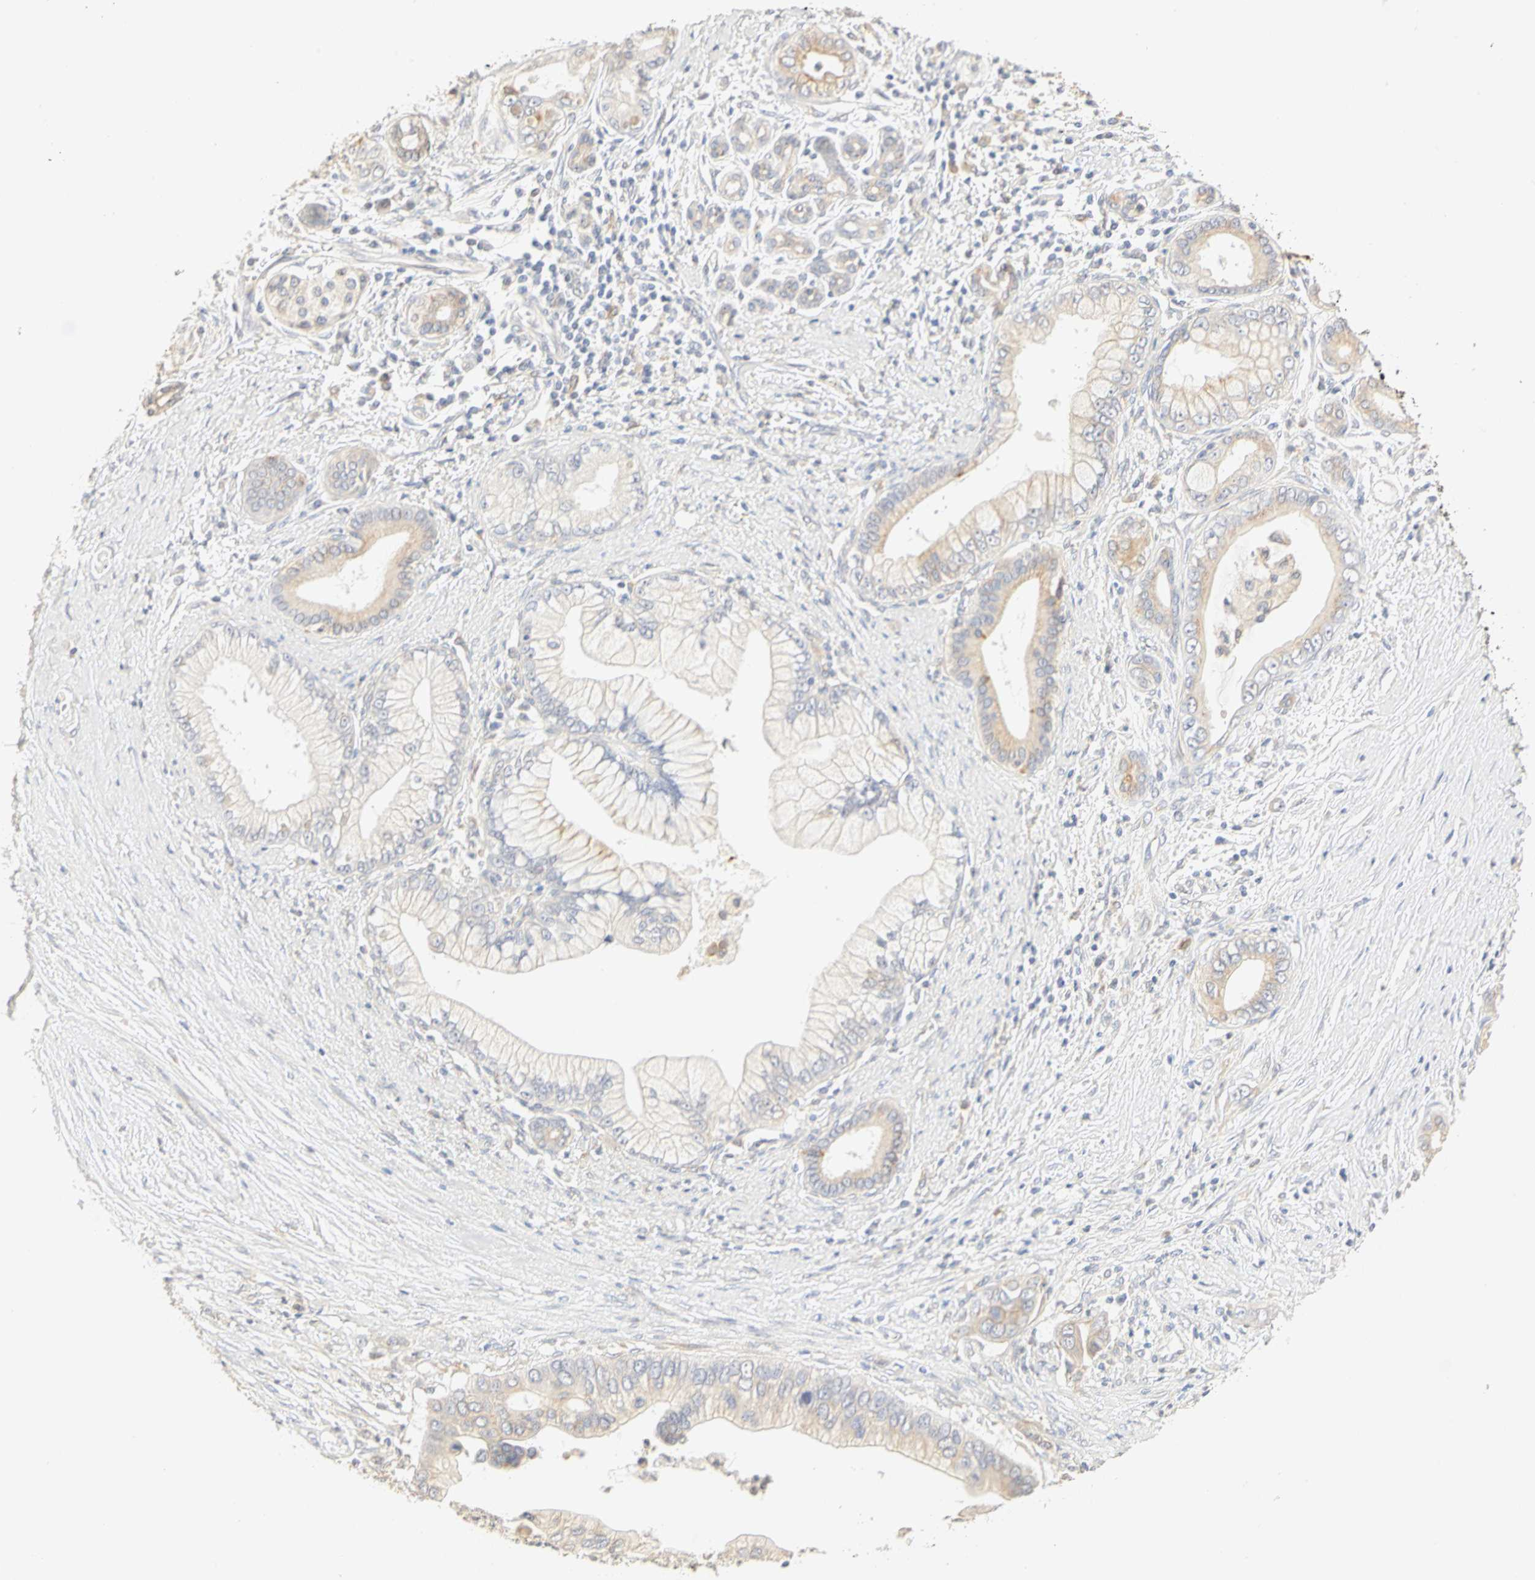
{"staining": {"intensity": "weak", "quantity": ">75%", "location": "cytoplasmic/membranous"}, "tissue": "pancreatic cancer", "cell_type": "Tumor cells", "image_type": "cancer", "snomed": [{"axis": "morphology", "description": "Adenocarcinoma, NOS"}, {"axis": "topography", "description": "Pancreas"}], "caption": "Brown immunohistochemical staining in human pancreatic cancer displays weak cytoplasmic/membranous positivity in approximately >75% of tumor cells. The protein is shown in brown color, while the nuclei are stained blue.", "gene": "GNRH2", "patient": {"sex": "male", "age": 59}}